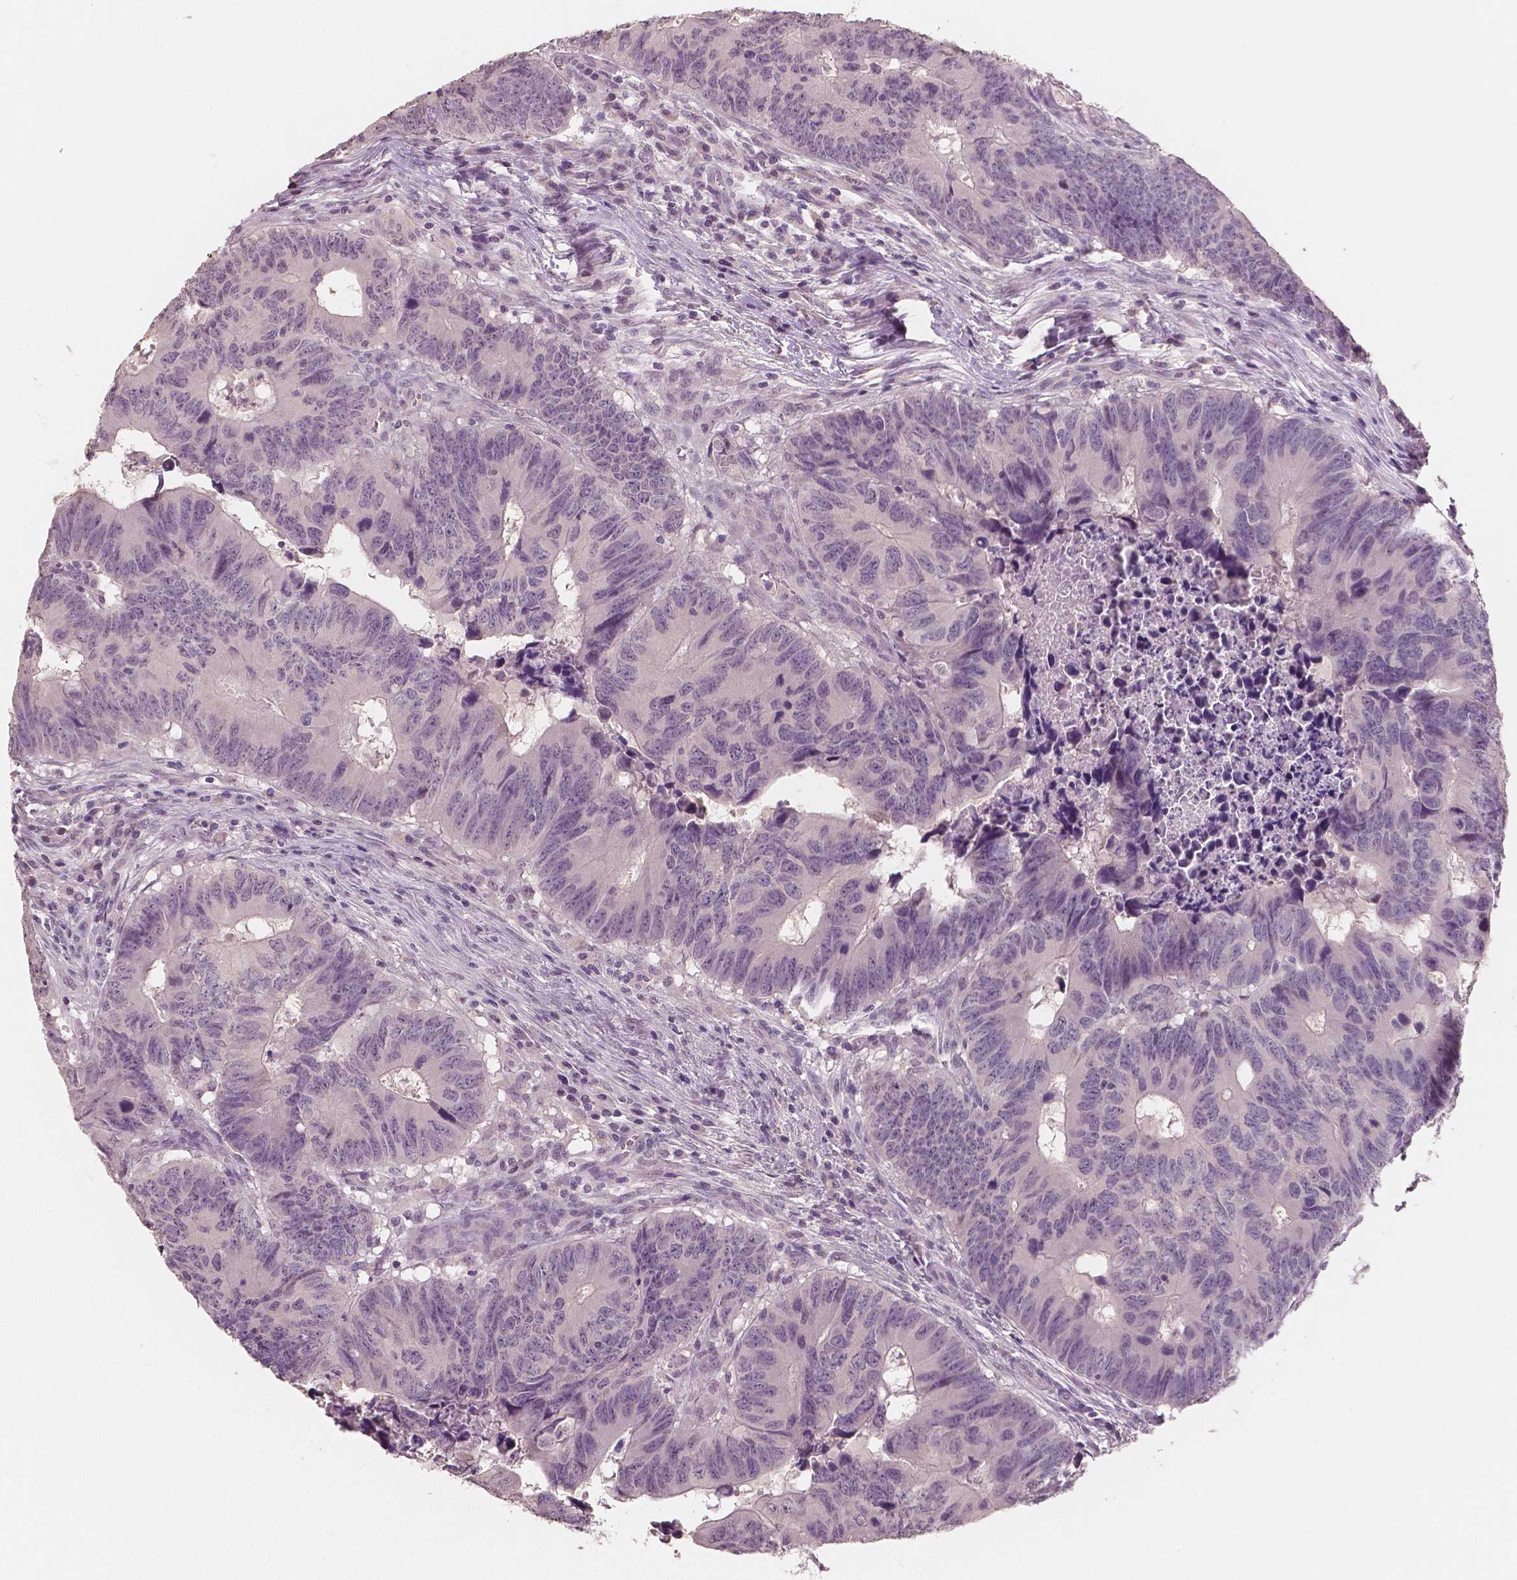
{"staining": {"intensity": "negative", "quantity": "none", "location": "none"}, "tissue": "colorectal cancer", "cell_type": "Tumor cells", "image_type": "cancer", "snomed": [{"axis": "morphology", "description": "Adenocarcinoma, NOS"}, {"axis": "topography", "description": "Colon"}], "caption": "Immunohistochemical staining of adenocarcinoma (colorectal) demonstrates no significant positivity in tumor cells. (Brightfield microscopy of DAB (3,3'-diaminobenzidine) IHC at high magnification).", "gene": "RNASE7", "patient": {"sex": "female", "age": 82}}